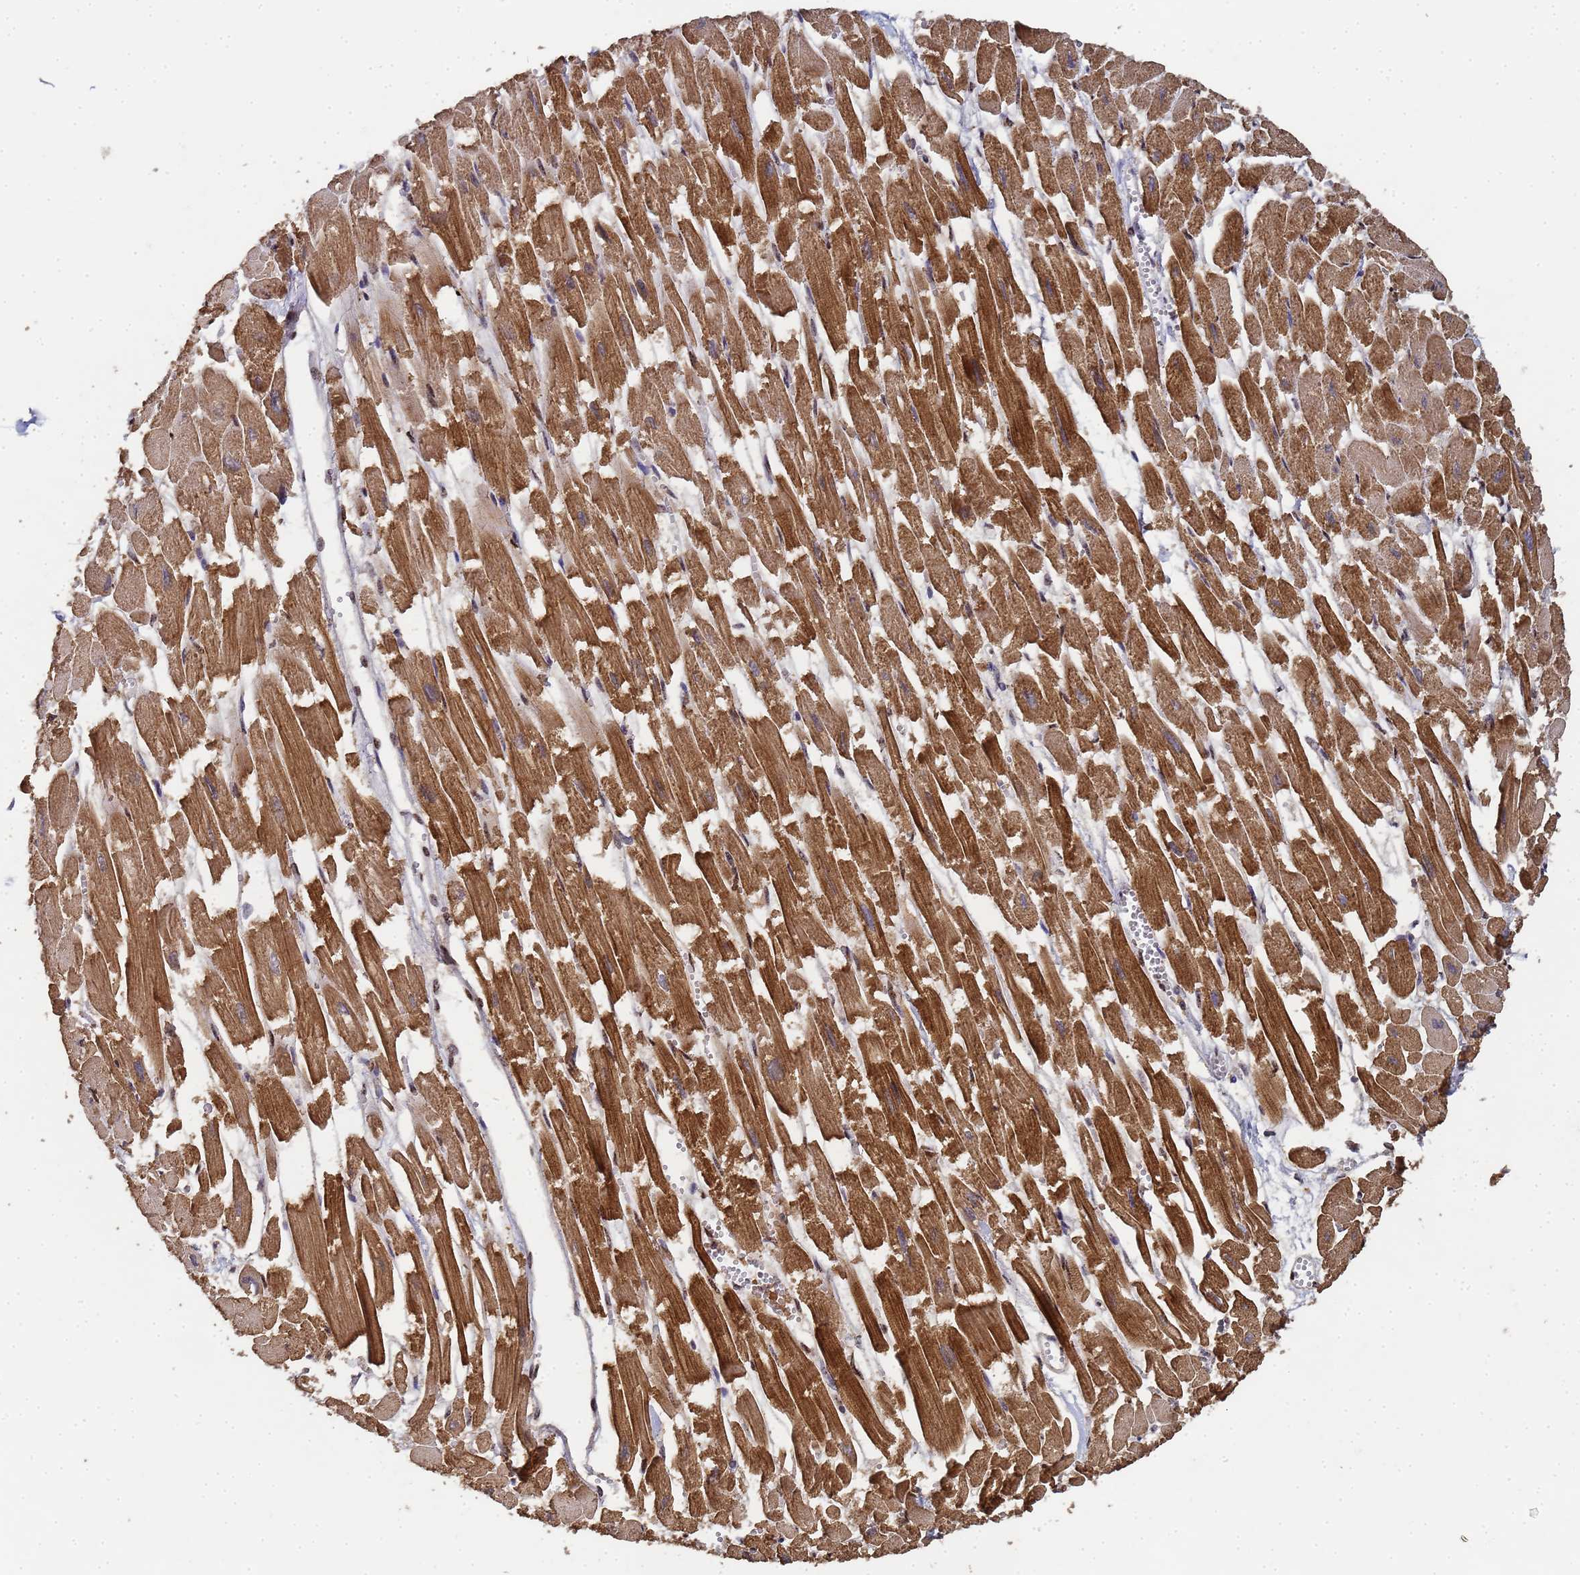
{"staining": {"intensity": "strong", "quantity": ">75%", "location": "cytoplasmic/membranous"}, "tissue": "heart muscle", "cell_type": "Cardiomyocytes", "image_type": "normal", "snomed": [{"axis": "morphology", "description": "Normal tissue, NOS"}, {"axis": "topography", "description": "Heart"}], "caption": "DAB (3,3'-diaminobenzidine) immunohistochemical staining of unremarkable heart muscle exhibits strong cytoplasmic/membranous protein staining in about >75% of cardiomyocytes. Ihc stains the protein in brown and the nuclei are stained blue.", "gene": "SECISBP2", "patient": {"sex": "male", "age": 54}}